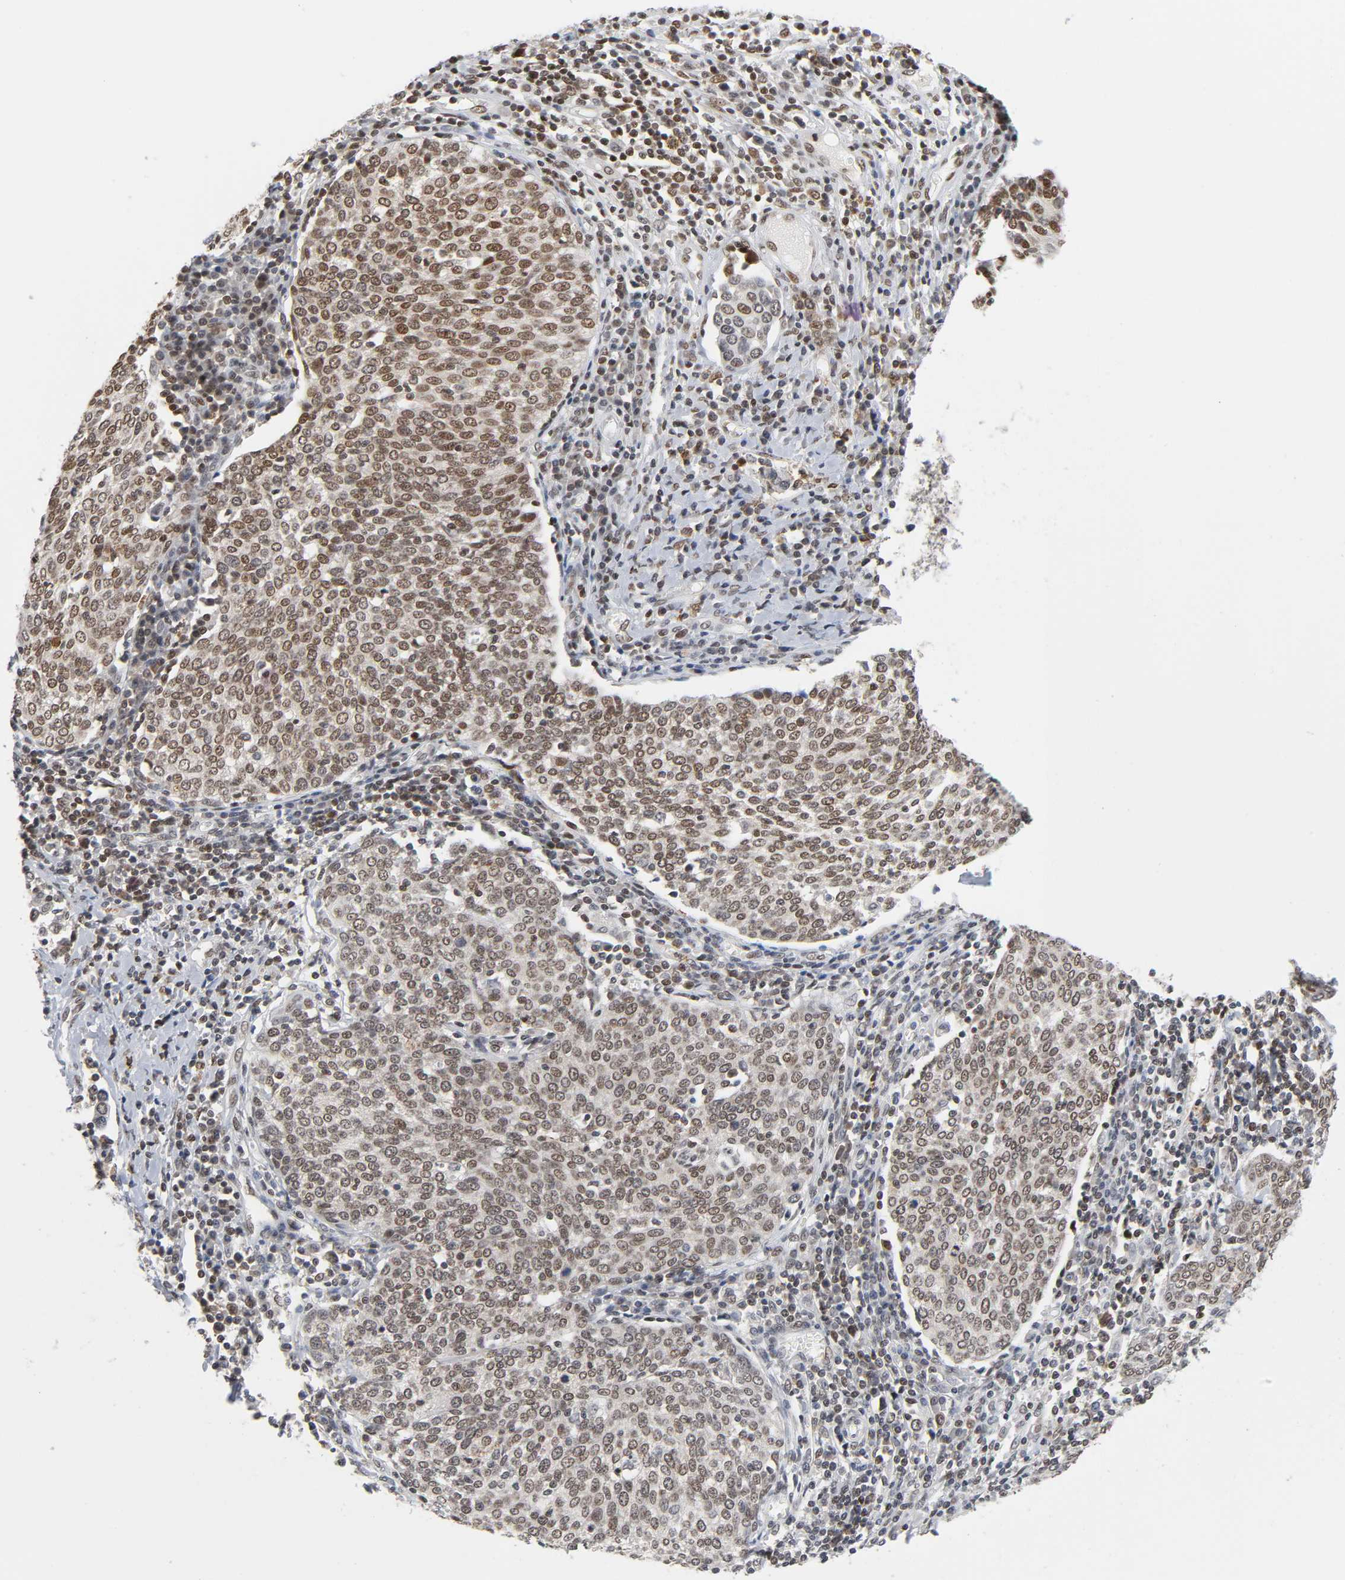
{"staining": {"intensity": "weak", "quantity": ">75%", "location": "nuclear"}, "tissue": "cervical cancer", "cell_type": "Tumor cells", "image_type": "cancer", "snomed": [{"axis": "morphology", "description": "Squamous cell carcinoma, NOS"}, {"axis": "topography", "description": "Cervix"}], "caption": "There is low levels of weak nuclear staining in tumor cells of squamous cell carcinoma (cervical), as demonstrated by immunohistochemical staining (brown color).", "gene": "SUMO1", "patient": {"sex": "female", "age": 40}}